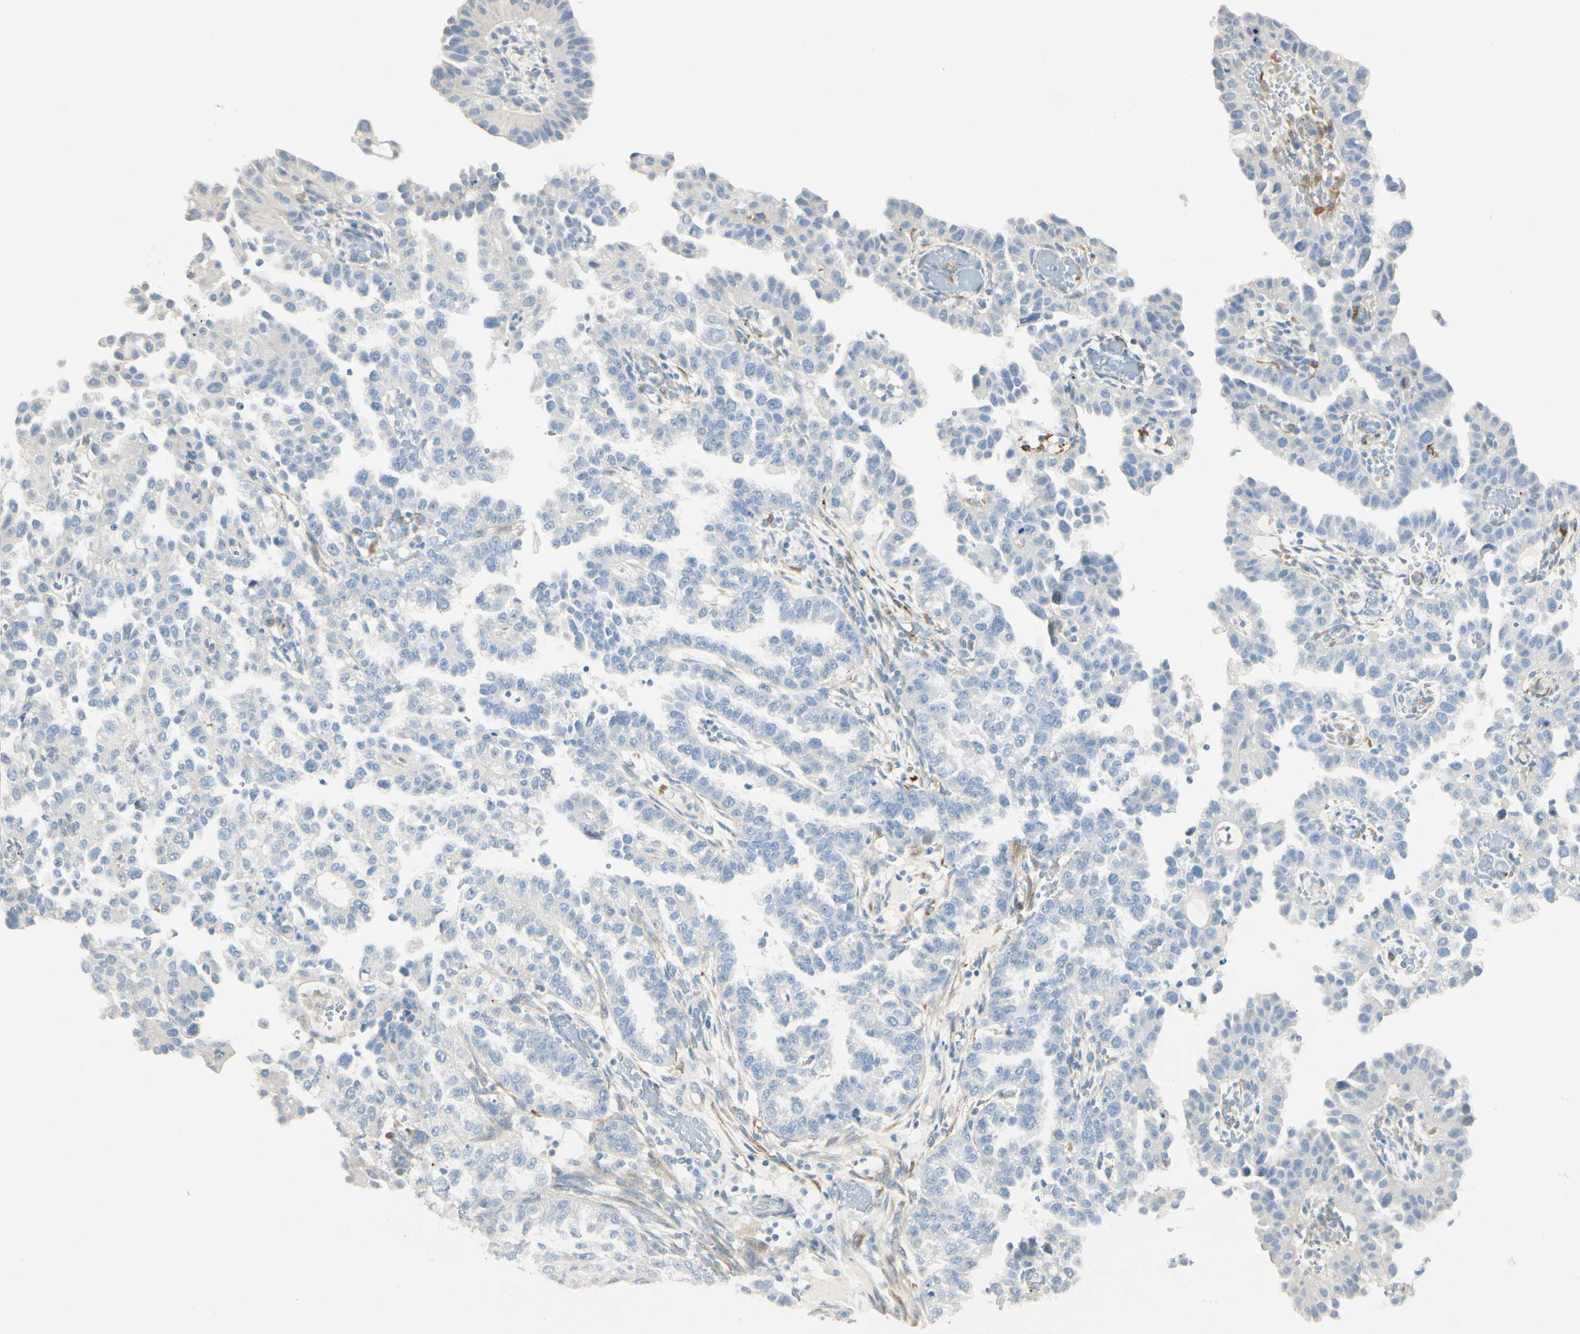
{"staining": {"intensity": "negative", "quantity": "none", "location": "none"}, "tissue": "endometrial cancer", "cell_type": "Tumor cells", "image_type": "cancer", "snomed": [{"axis": "morphology", "description": "Adenocarcinoma, NOS"}, {"axis": "topography", "description": "Endometrium"}], "caption": "Protein analysis of endometrial cancer demonstrates no significant staining in tumor cells.", "gene": "AMPH", "patient": {"sex": "female", "age": 85}}